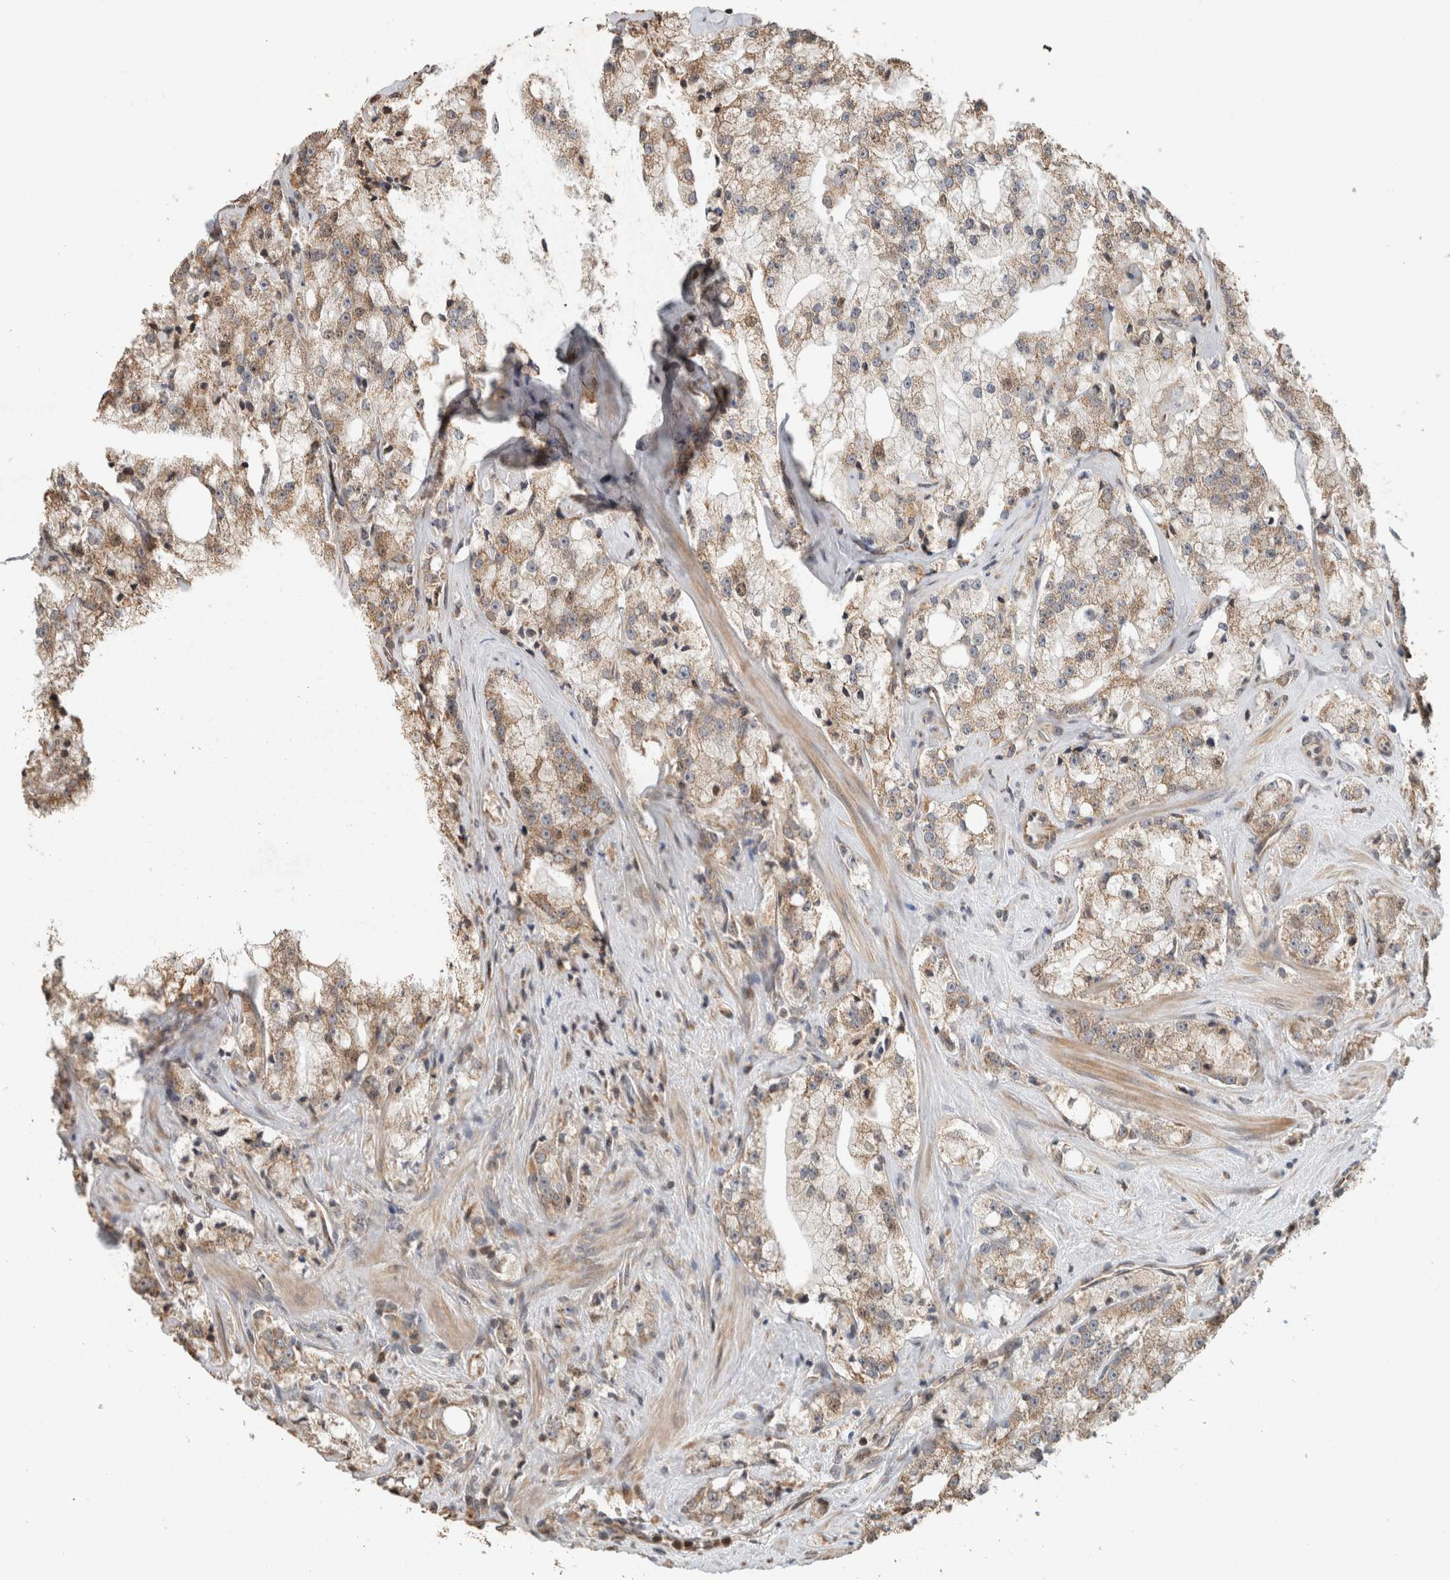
{"staining": {"intensity": "weak", "quantity": "25%-75%", "location": "cytoplasmic/membranous"}, "tissue": "prostate cancer", "cell_type": "Tumor cells", "image_type": "cancer", "snomed": [{"axis": "morphology", "description": "Adenocarcinoma, High grade"}, {"axis": "topography", "description": "Prostate"}], "caption": "Immunohistochemical staining of human prostate high-grade adenocarcinoma displays low levels of weak cytoplasmic/membranous protein expression in about 25%-75% of tumor cells.", "gene": "GINS4", "patient": {"sex": "male", "age": 64}}